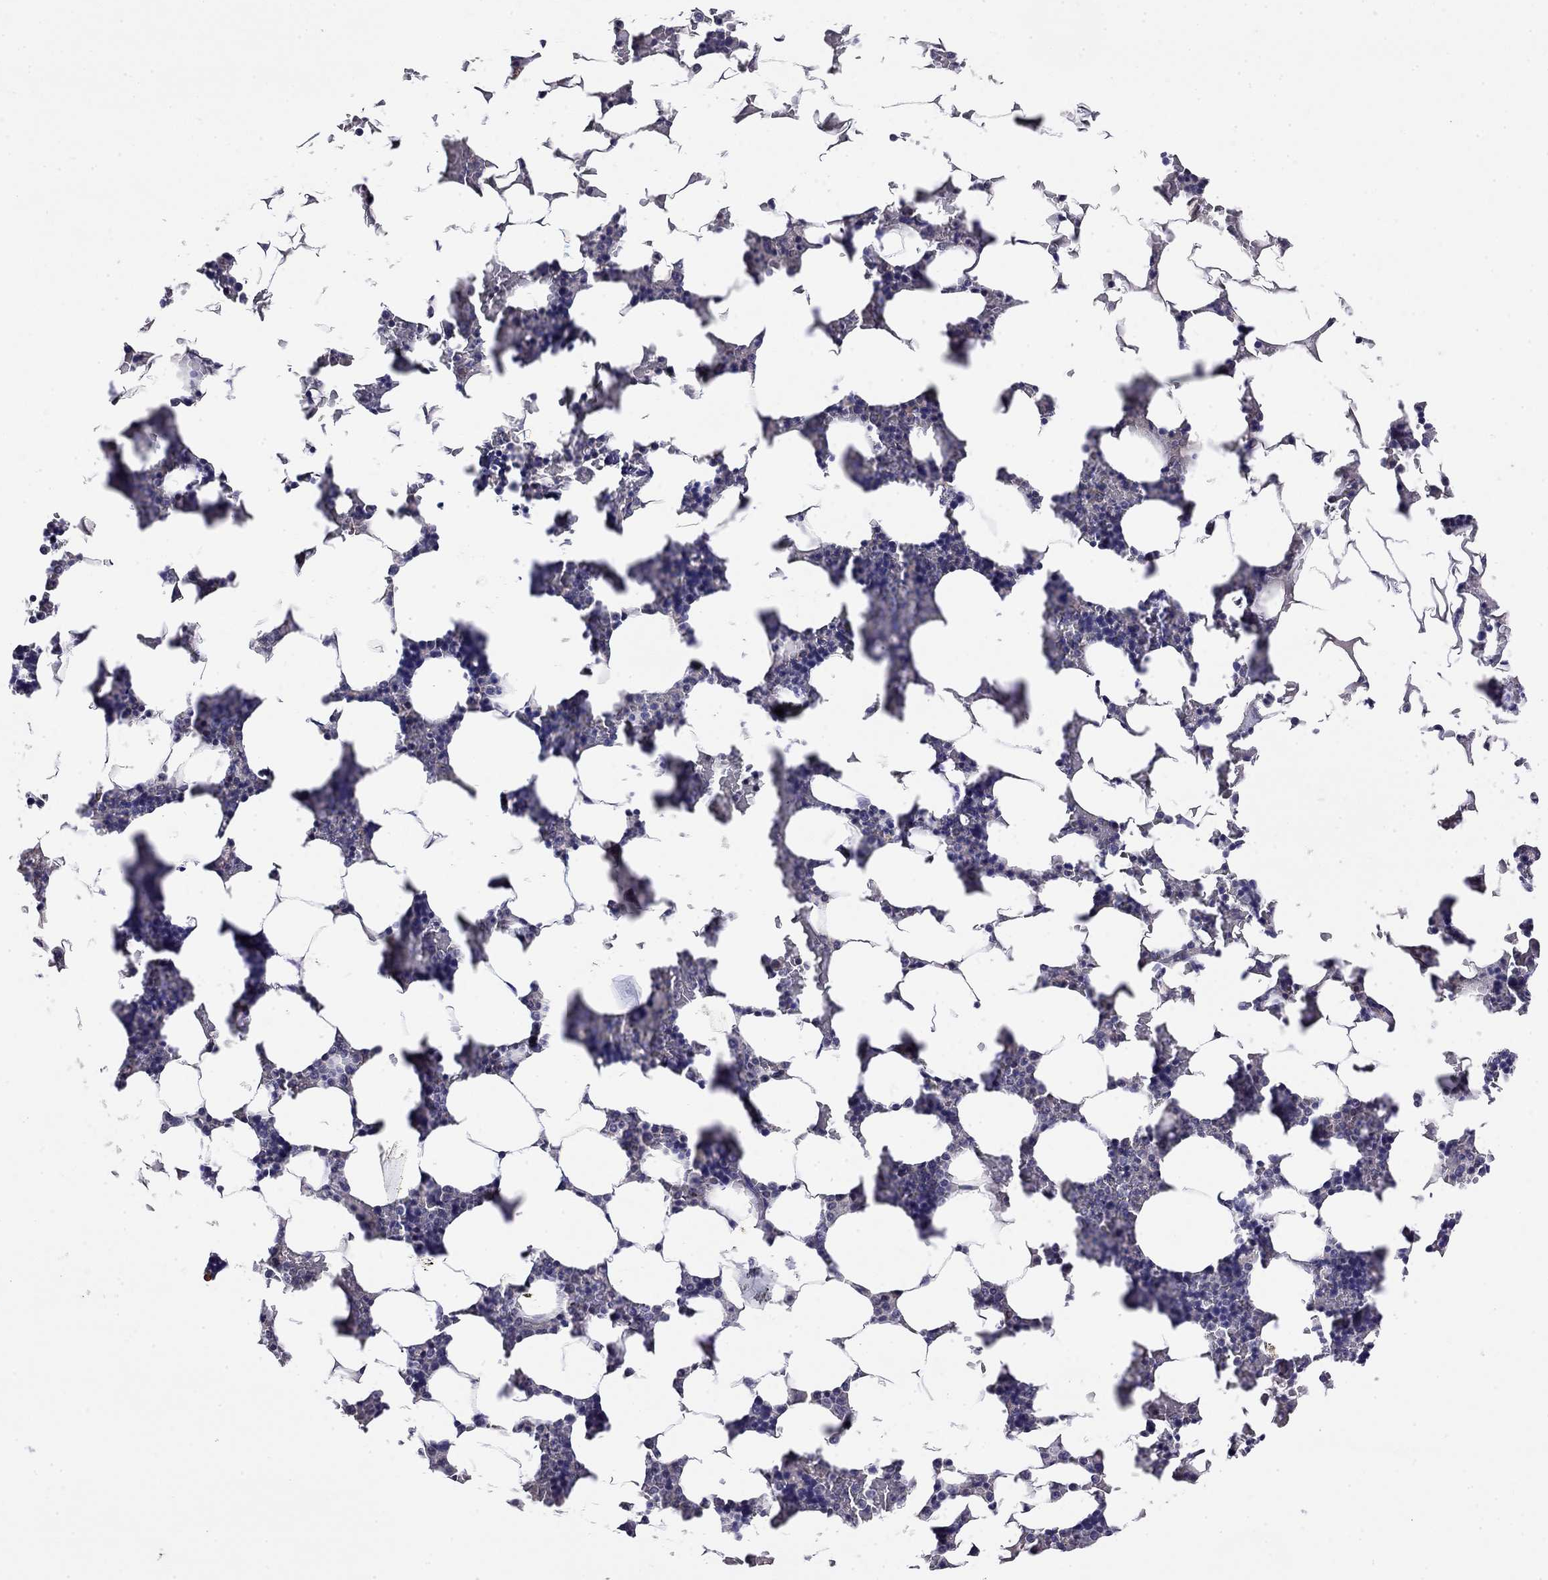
{"staining": {"intensity": "negative", "quantity": "none", "location": "none"}, "tissue": "bone marrow", "cell_type": "Hematopoietic cells", "image_type": "normal", "snomed": [{"axis": "morphology", "description": "Normal tissue, NOS"}, {"axis": "topography", "description": "Bone marrow"}], "caption": "Human bone marrow stained for a protein using IHC reveals no staining in hematopoietic cells.", "gene": "WNK3", "patient": {"sex": "male", "age": 51}}